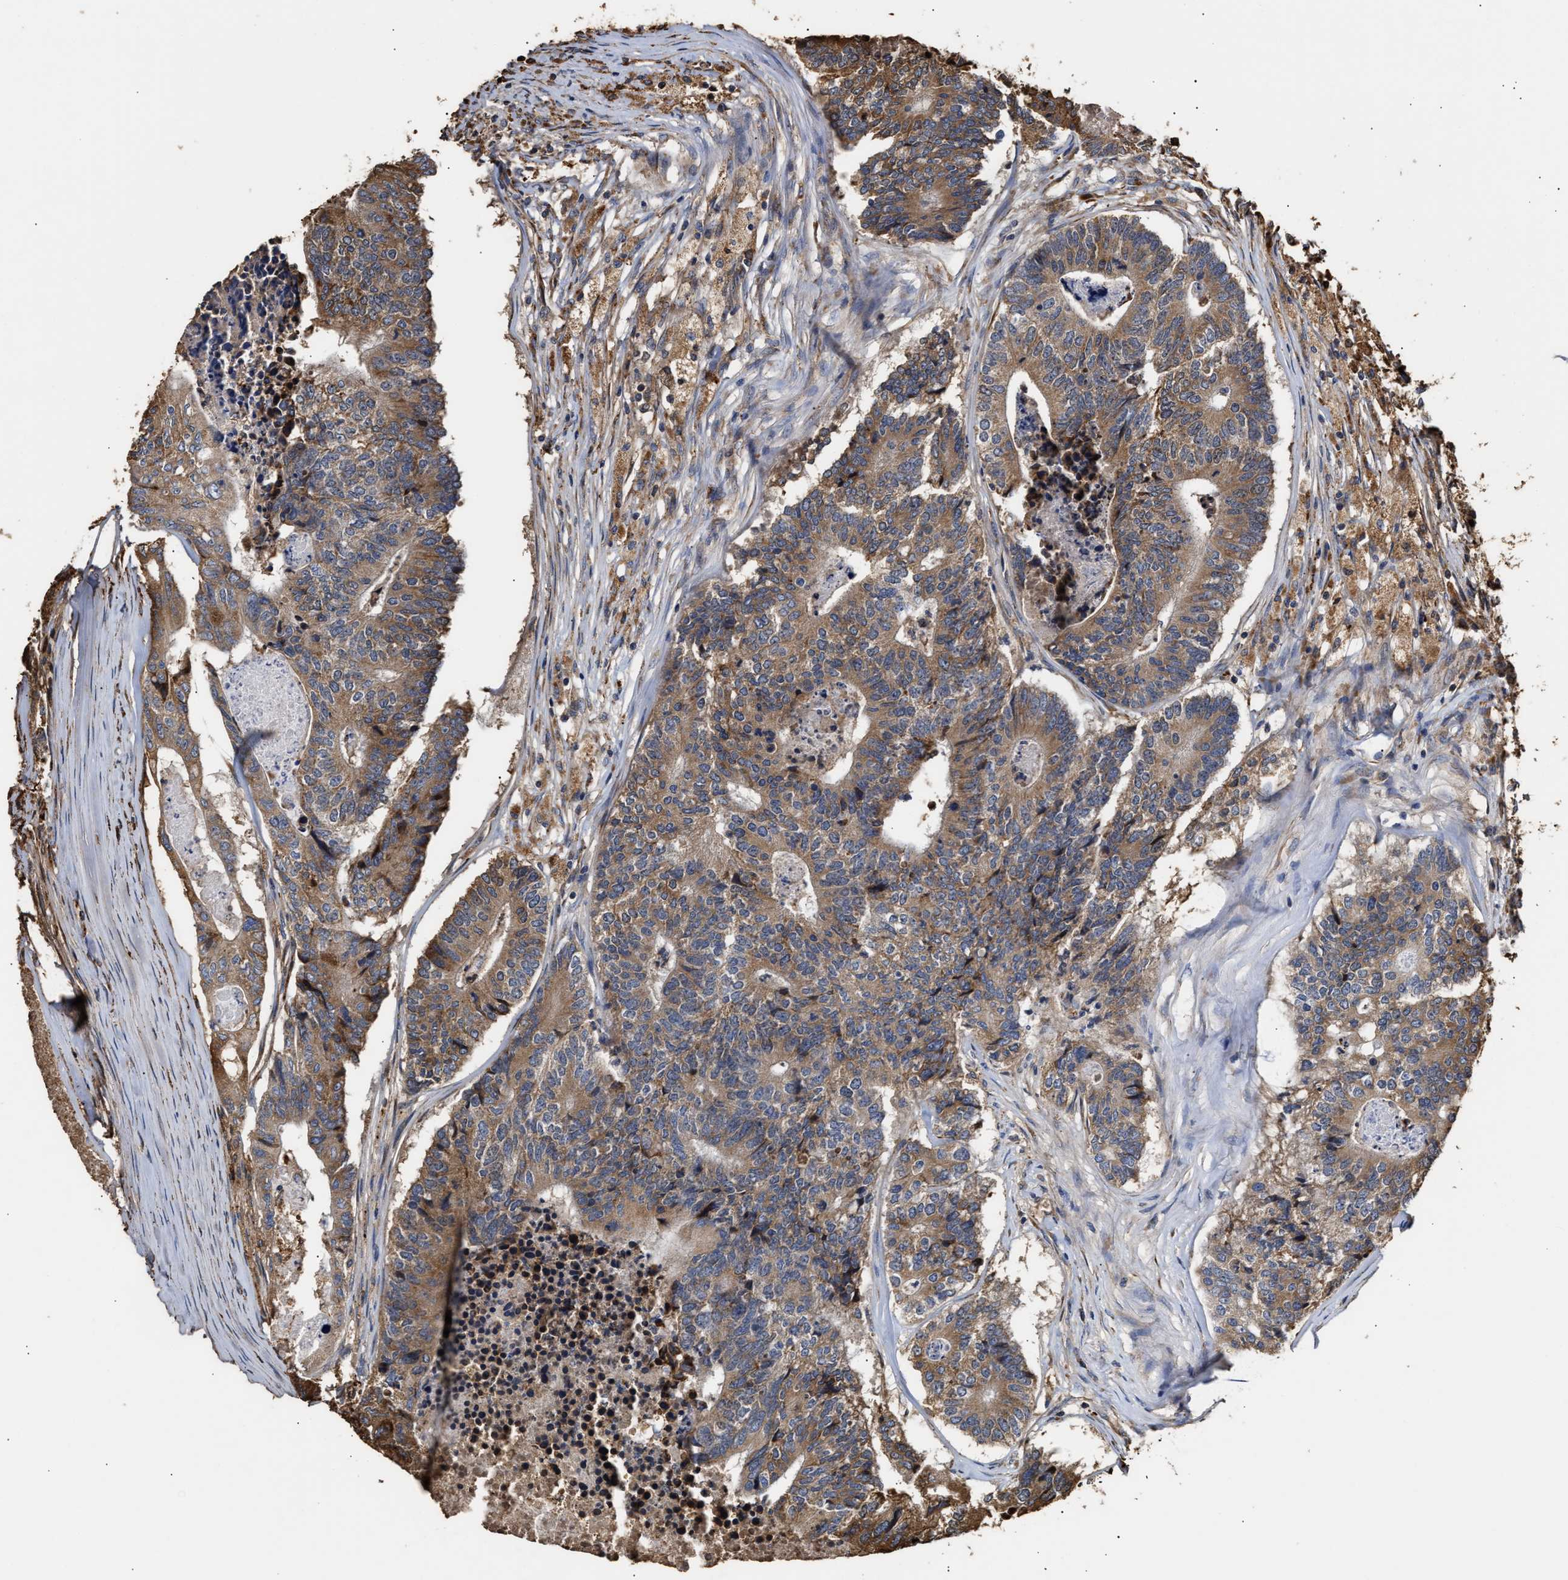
{"staining": {"intensity": "moderate", "quantity": ">75%", "location": "cytoplasmic/membranous"}, "tissue": "colorectal cancer", "cell_type": "Tumor cells", "image_type": "cancer", "snomed": [{"axis": "morphology", "description": "Adenocarcinoma, NOS"}, {"axis": "topography", "description": "Colon"}], "caption": "Immunohistochemical staining of human colorectal adenocarcinoma demonstrates moderate cytoplasmic/membranous protein expression in about >75% of tumor cells. The staining is performed using DAB brown chromogen to label protein expression. The nuclei are counter-stained blue using hematoxylin.", "gene": "GOSR1", "patient": {"sex": "female", "age": 67}}